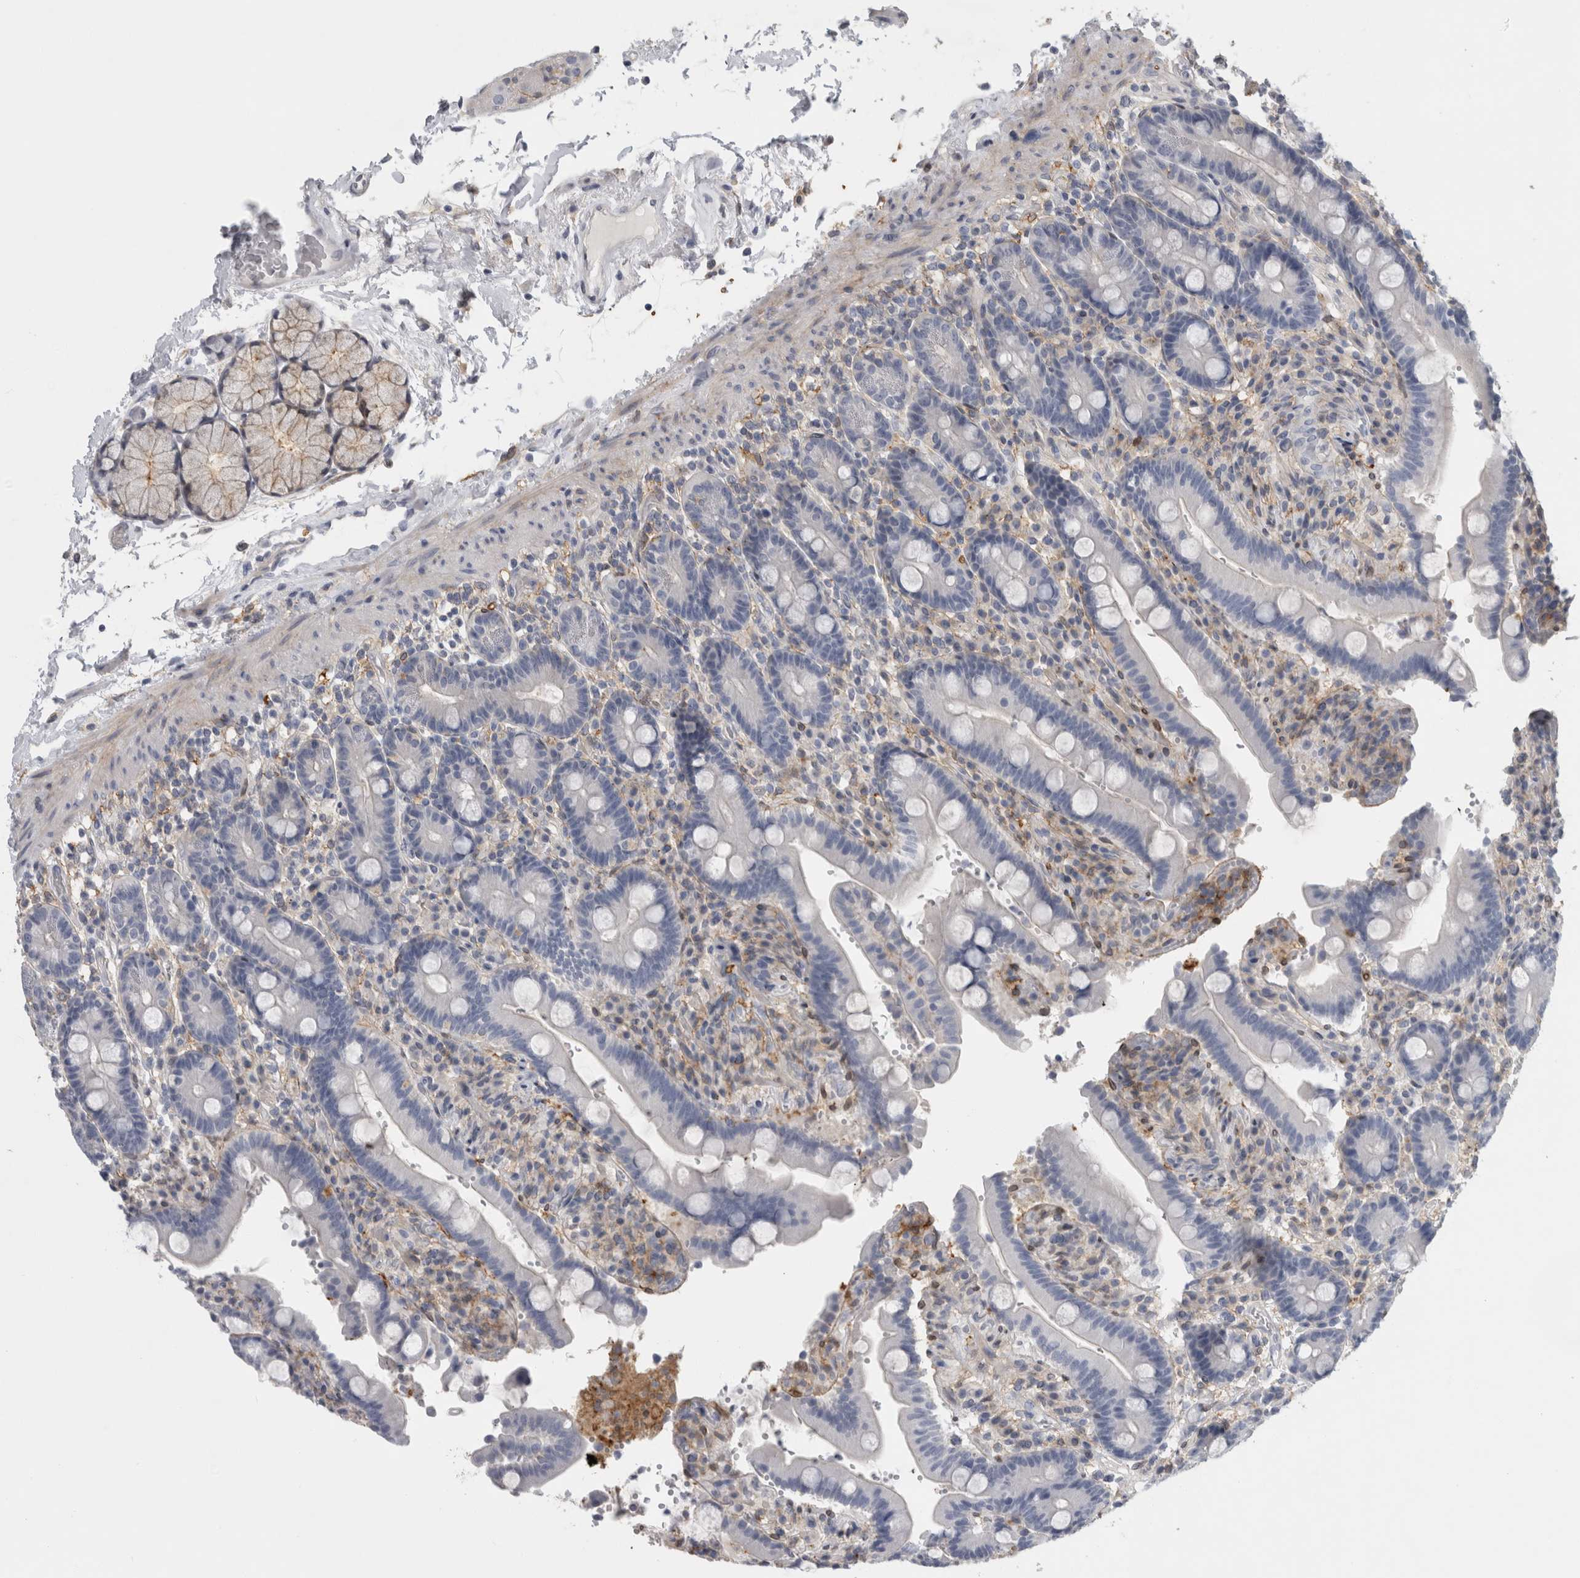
{"staining": {"intensity": "negative", "quantity": "none", "location": "none"}, "tissue": "duodenum", "cell_type": "Glandular cells", "image_type": "normal", "snomed": [{"axis": "morphology", "description": "Normal tissue, NOS"}, {"axis": "topography", "description": "Small intestine, NOS"}], "caption": "A histopathology image of human duodenum is negative for staining in glandular cells. (Stains: DAB immunohistochemistry (IHC) with hematoxylin counter stain, Microscopy: brightfield microscopy at high magnification).", "gene": "DNAJC24", "patient": {"sex": "female", "age": 71}}